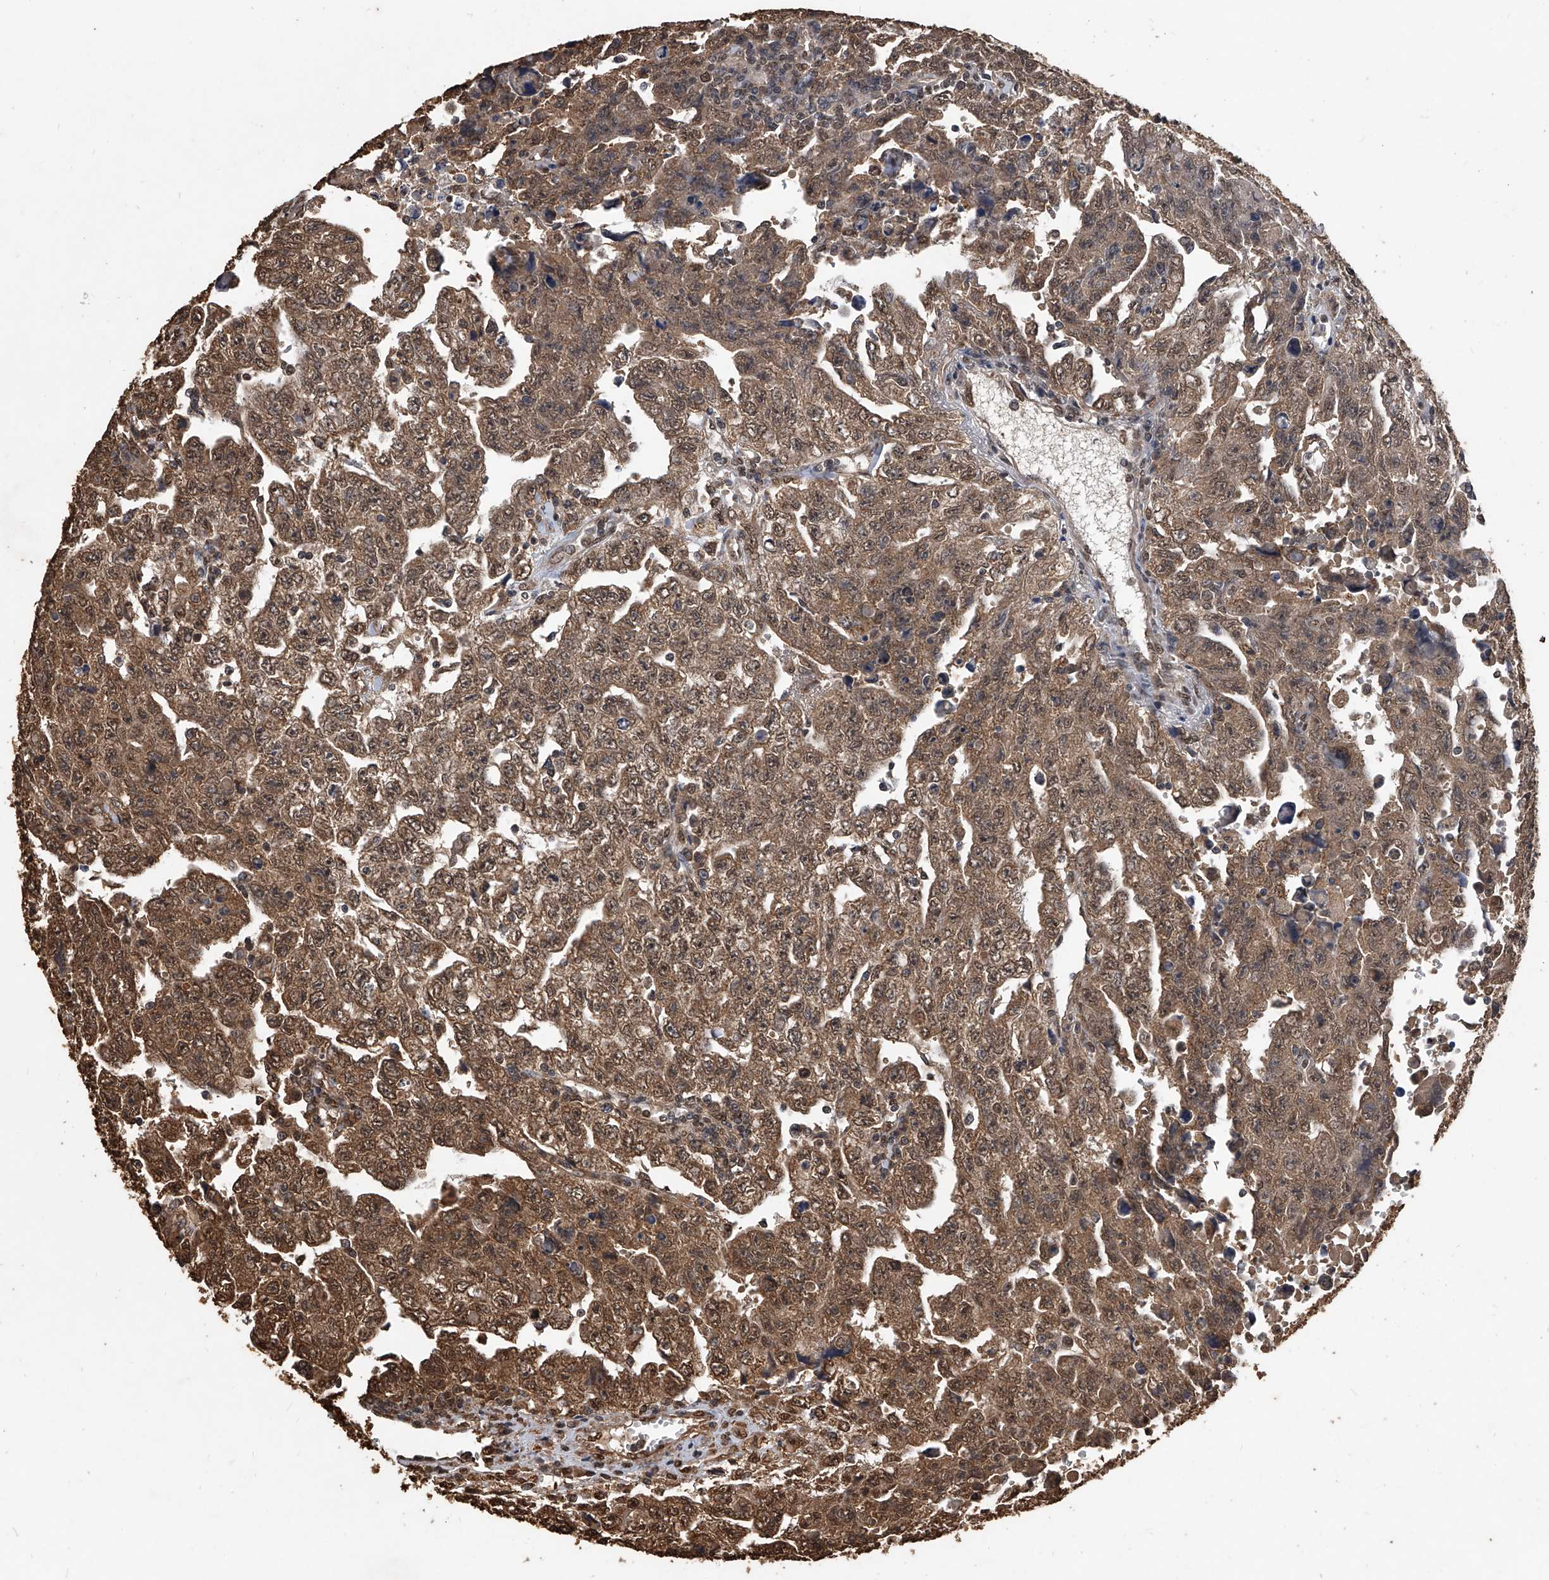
{"staining": {"intensity": "moderate", "quantity": ">75%", "location": "cytoplasmic/membranous,nuclear"}, "tissue": "testis cancer", "cell_type": "Tumor cells", "image_type": "cancer", "snomed": [{"axis": "morphology", "description": "Carcinoma, Embryonal, NOS"}, {"axis": "topography", "description": "Testis"}], "caption": "This is an image of IHC staining of testis cancer (embryonal carcinoma), which shows moderate positivity in the cytoplasmic/membranous and nuclear of tumor cells.", "gene": "FBXL4", "patient": {"sex": "male", "age": 28}}